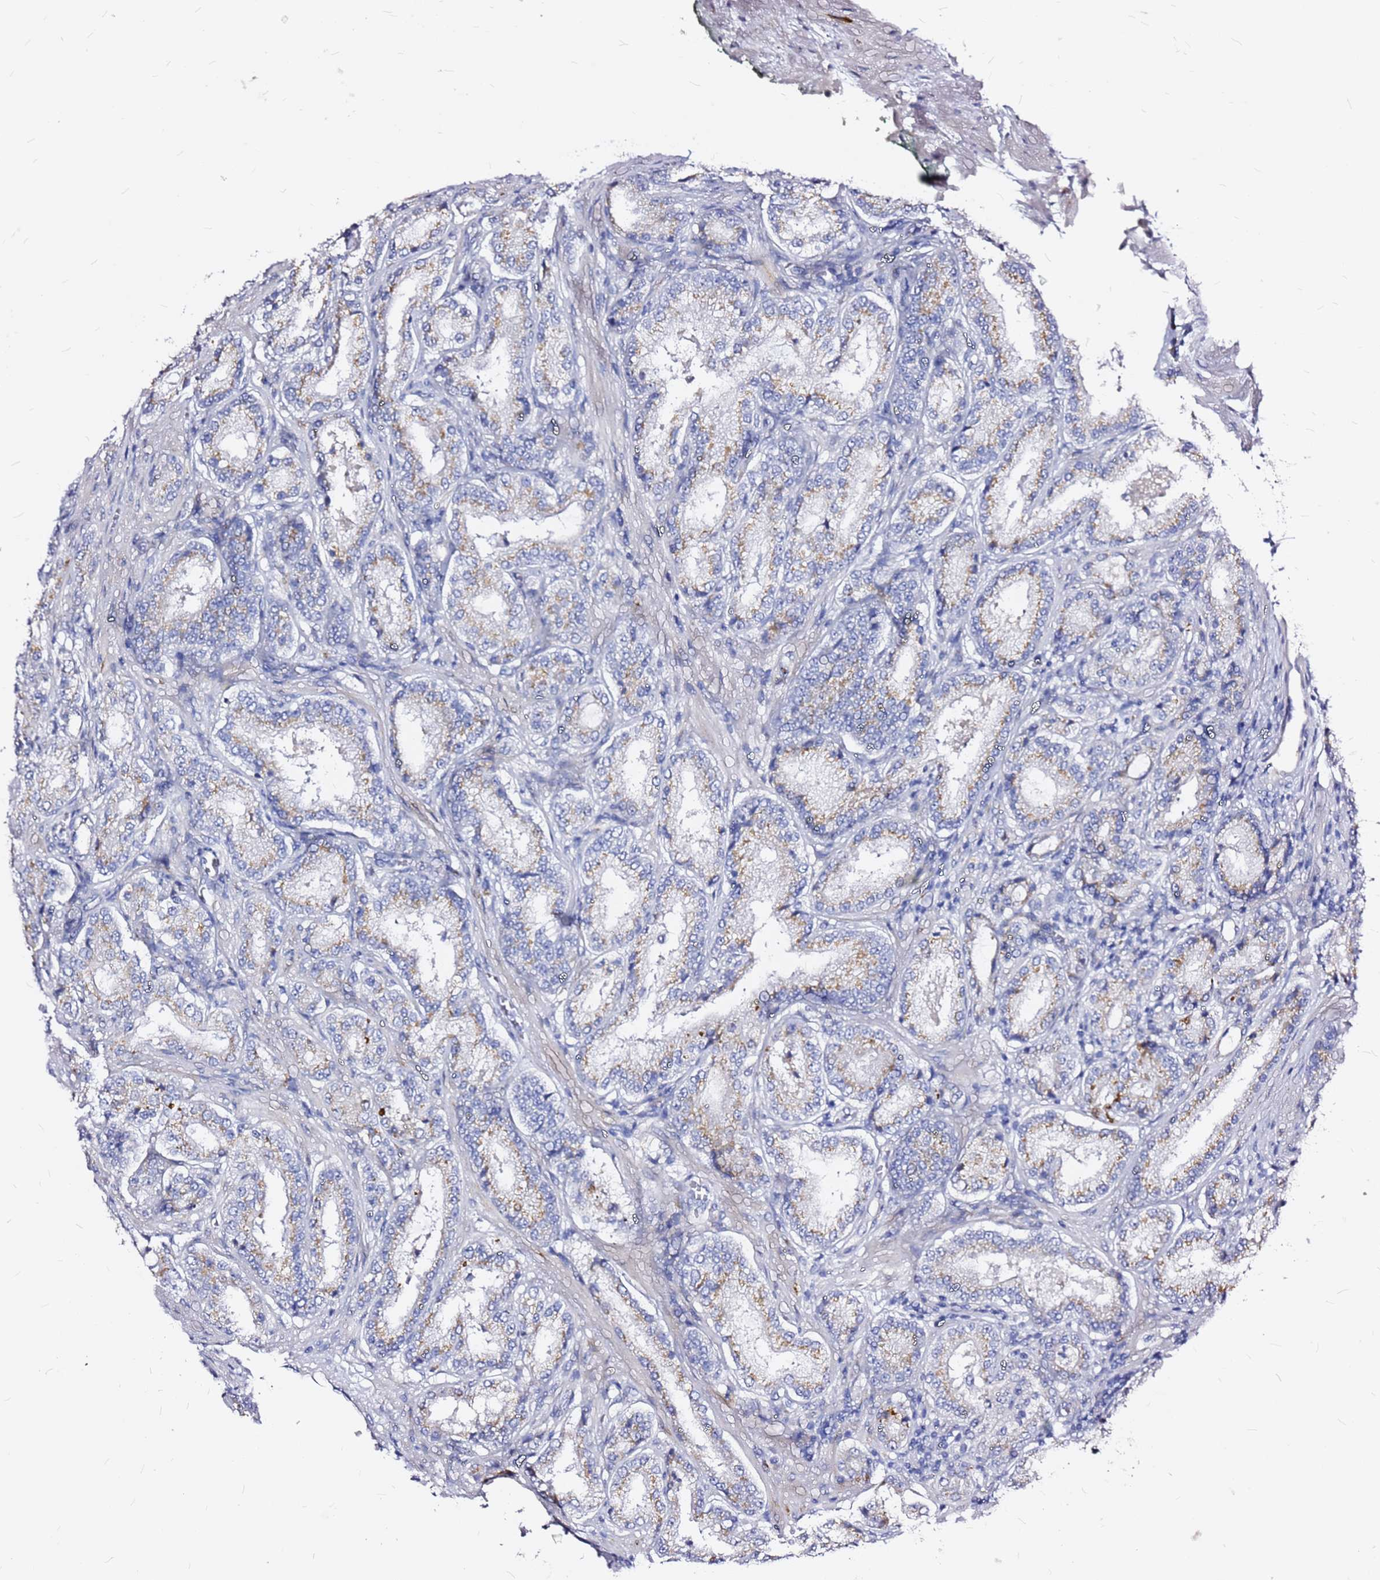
{"staining": {"intensity": "weak", "quantity": "25%-75%", "location": "cytoplasmic/membranous"}, "tissue": "prostate cancer", "cell_type": "Tumor cells", "image_type": "cancer", "snomed": [{"axis": "morphology", "description": "Adenocarcinoma, Low grade"}, {"axis": "topography", "description": "Prostate"}], "caption": "A high-resolution histopathology image shows immunohistochemistry (IHC) staining of prostate low-grade adenocarcinoma, which reveals weak cytoplasmic/membranous expression in approximately 25%-75% of tumor cells.", "gene": "CASD1", "patient": {"sex": "male", "age": 59}}